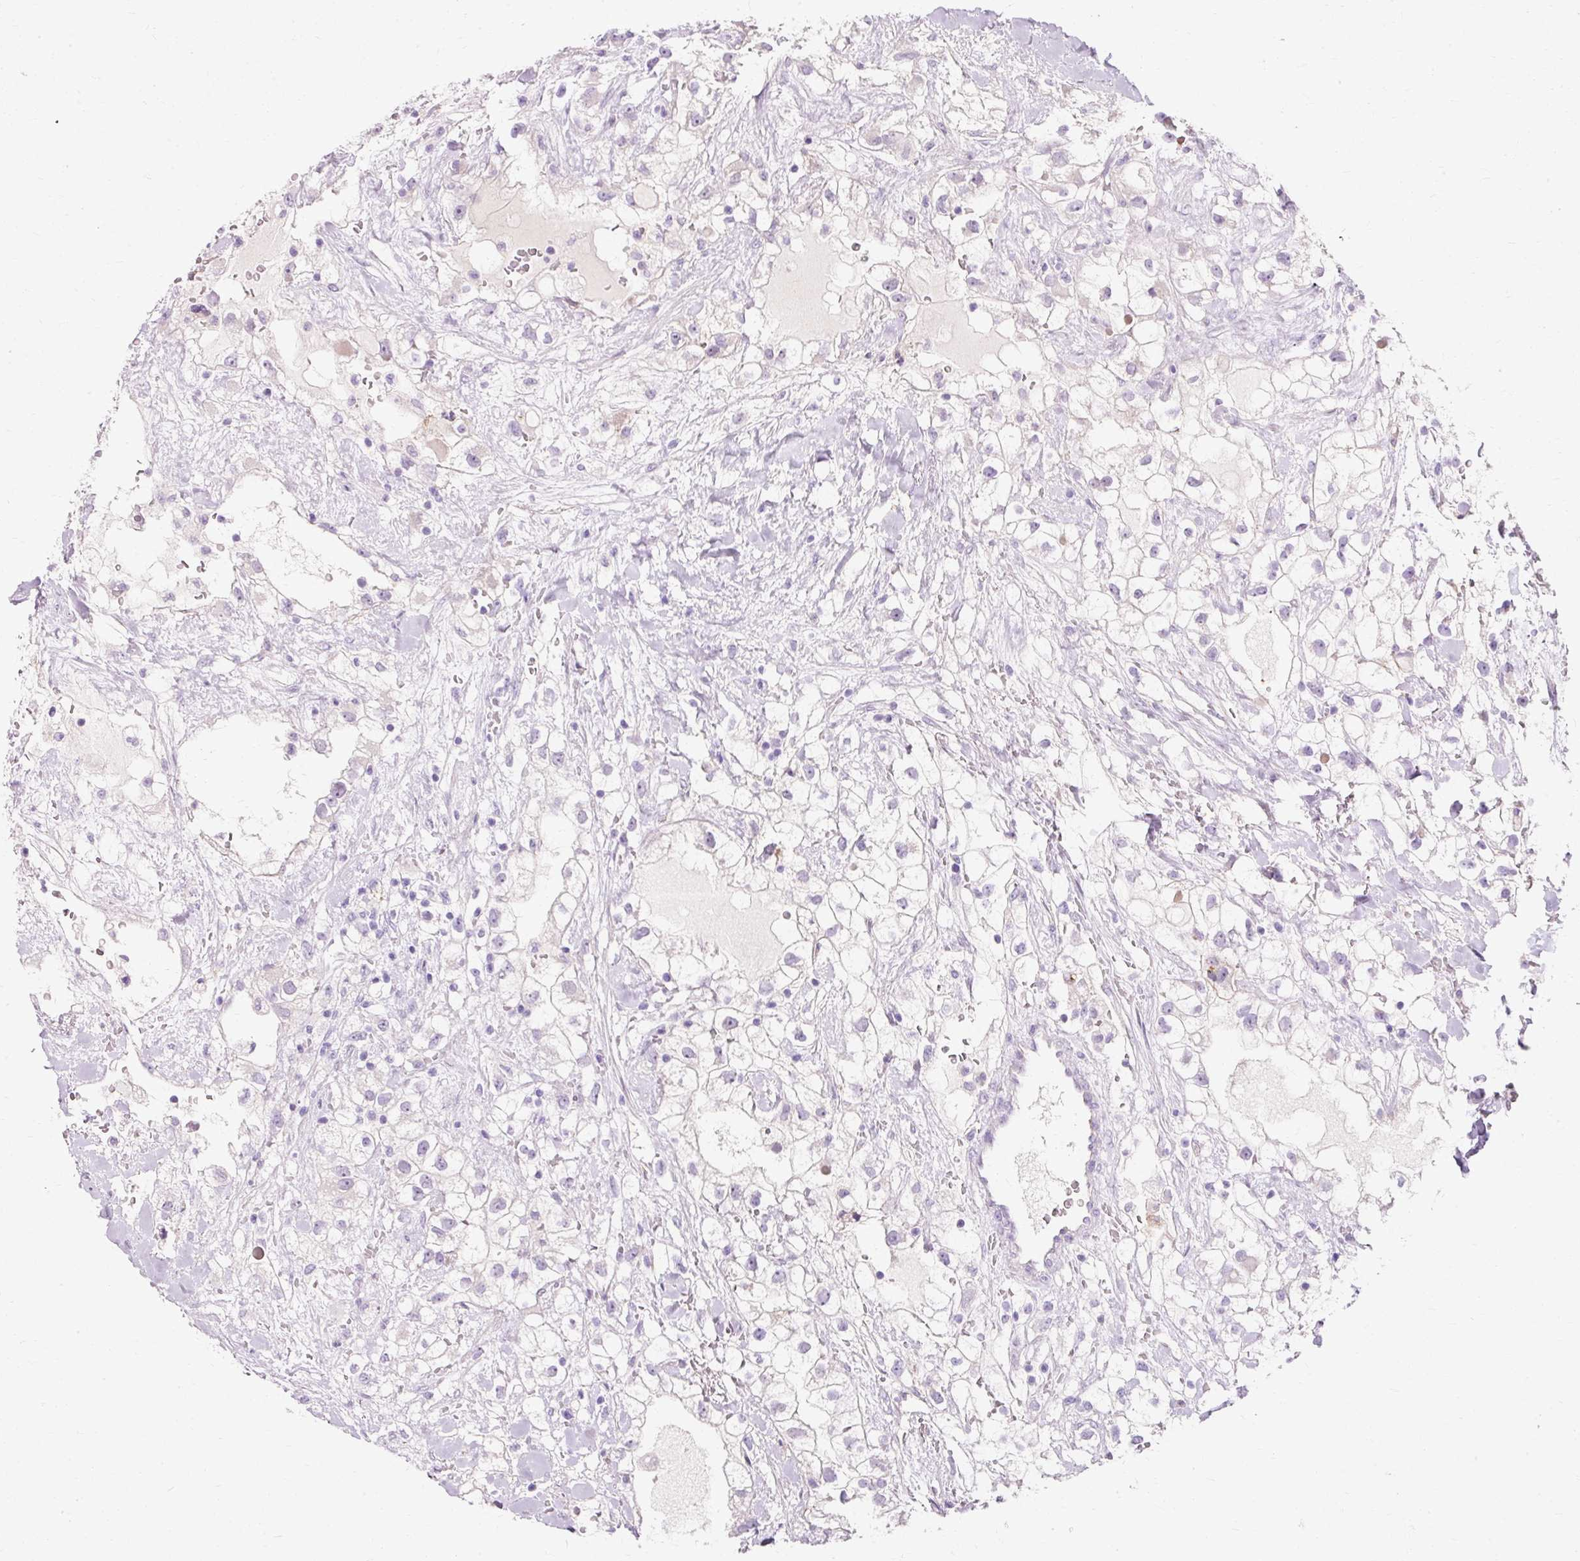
{"staining": {"intensity": "negative", "quantity": "none", "location": "none"}, "tissue": "renal cancer", "cell_type": "Tumor cells", "image_type": "cancer", "snomed": [{"axis": "morphology", "description": "Adenocarcinoma, NOS"}, {"axis": "topography", "description": "Kidney"}], "caption": "DAB immunohistochemical staining of human adenocarcinoma (renal) displays no significant positivity in tumor cells.", "gene": "CLDN25", "patient": {"sex": "male", "age": 59}}